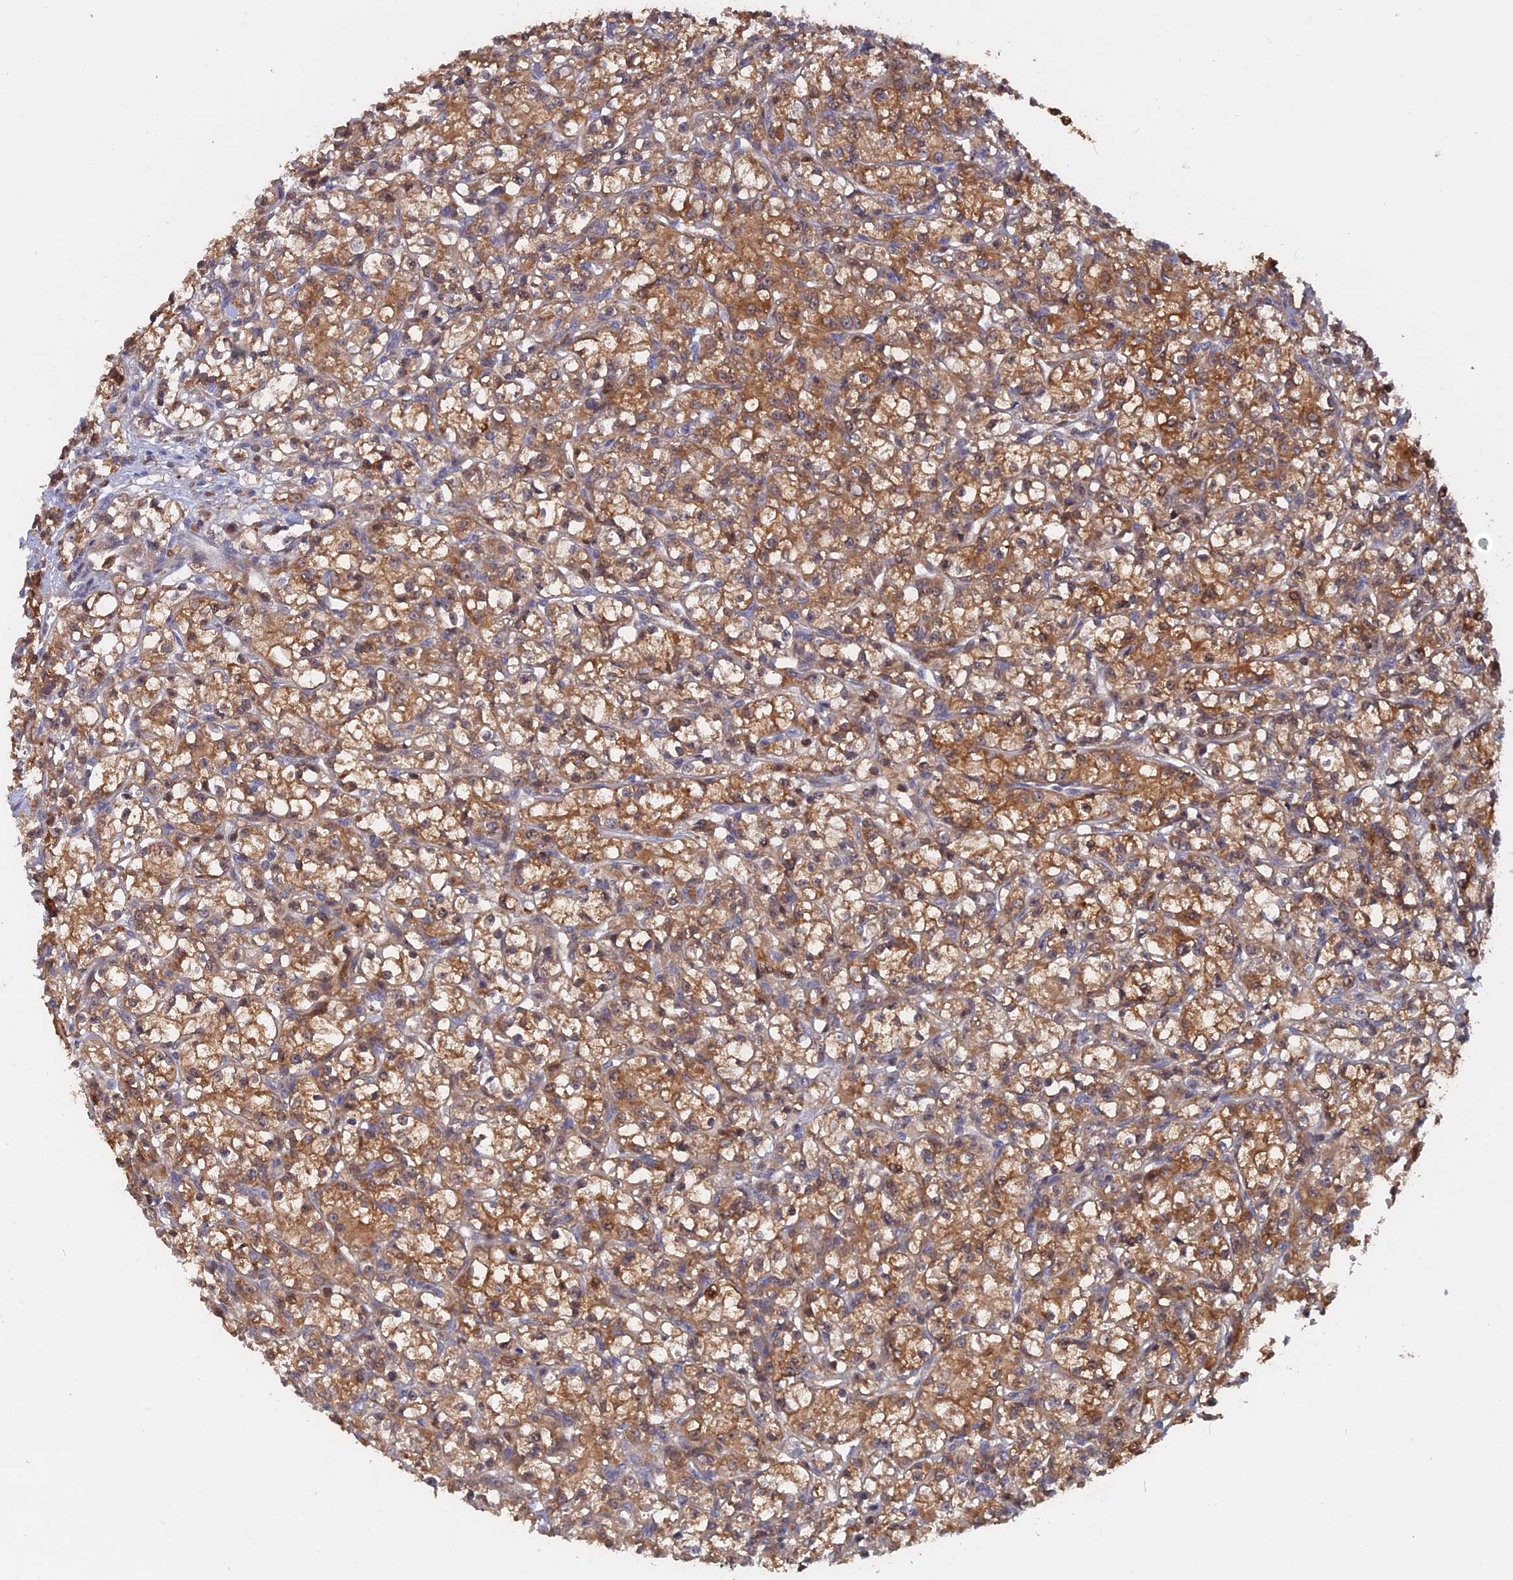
{"staining": {"intensity": "moderate", "quantity": ">75%", "location": "cytoplasmic/membranous"}, "tissue": "renal cancer", "cell_type": "Tumor cells", "image_type": "cancer", "snomed": [{"axis": "morphology", "description": "Adenocarcinoma, NOS"}, {"axis": "topography", "description": "Kidney"}], "caption": "Immunohistochemical staining of human renal adenocarcinoma displays medium levels of moderate cytoplasmic/membranous protein positivity in about >75% of tumor cells. (DAB (3,3'-diaminobenzidine) IHC, brown staining for protein, blue staining for nuclei).", "gene": "BLVRA", "patient": {"sex": "female", "age": 59}}